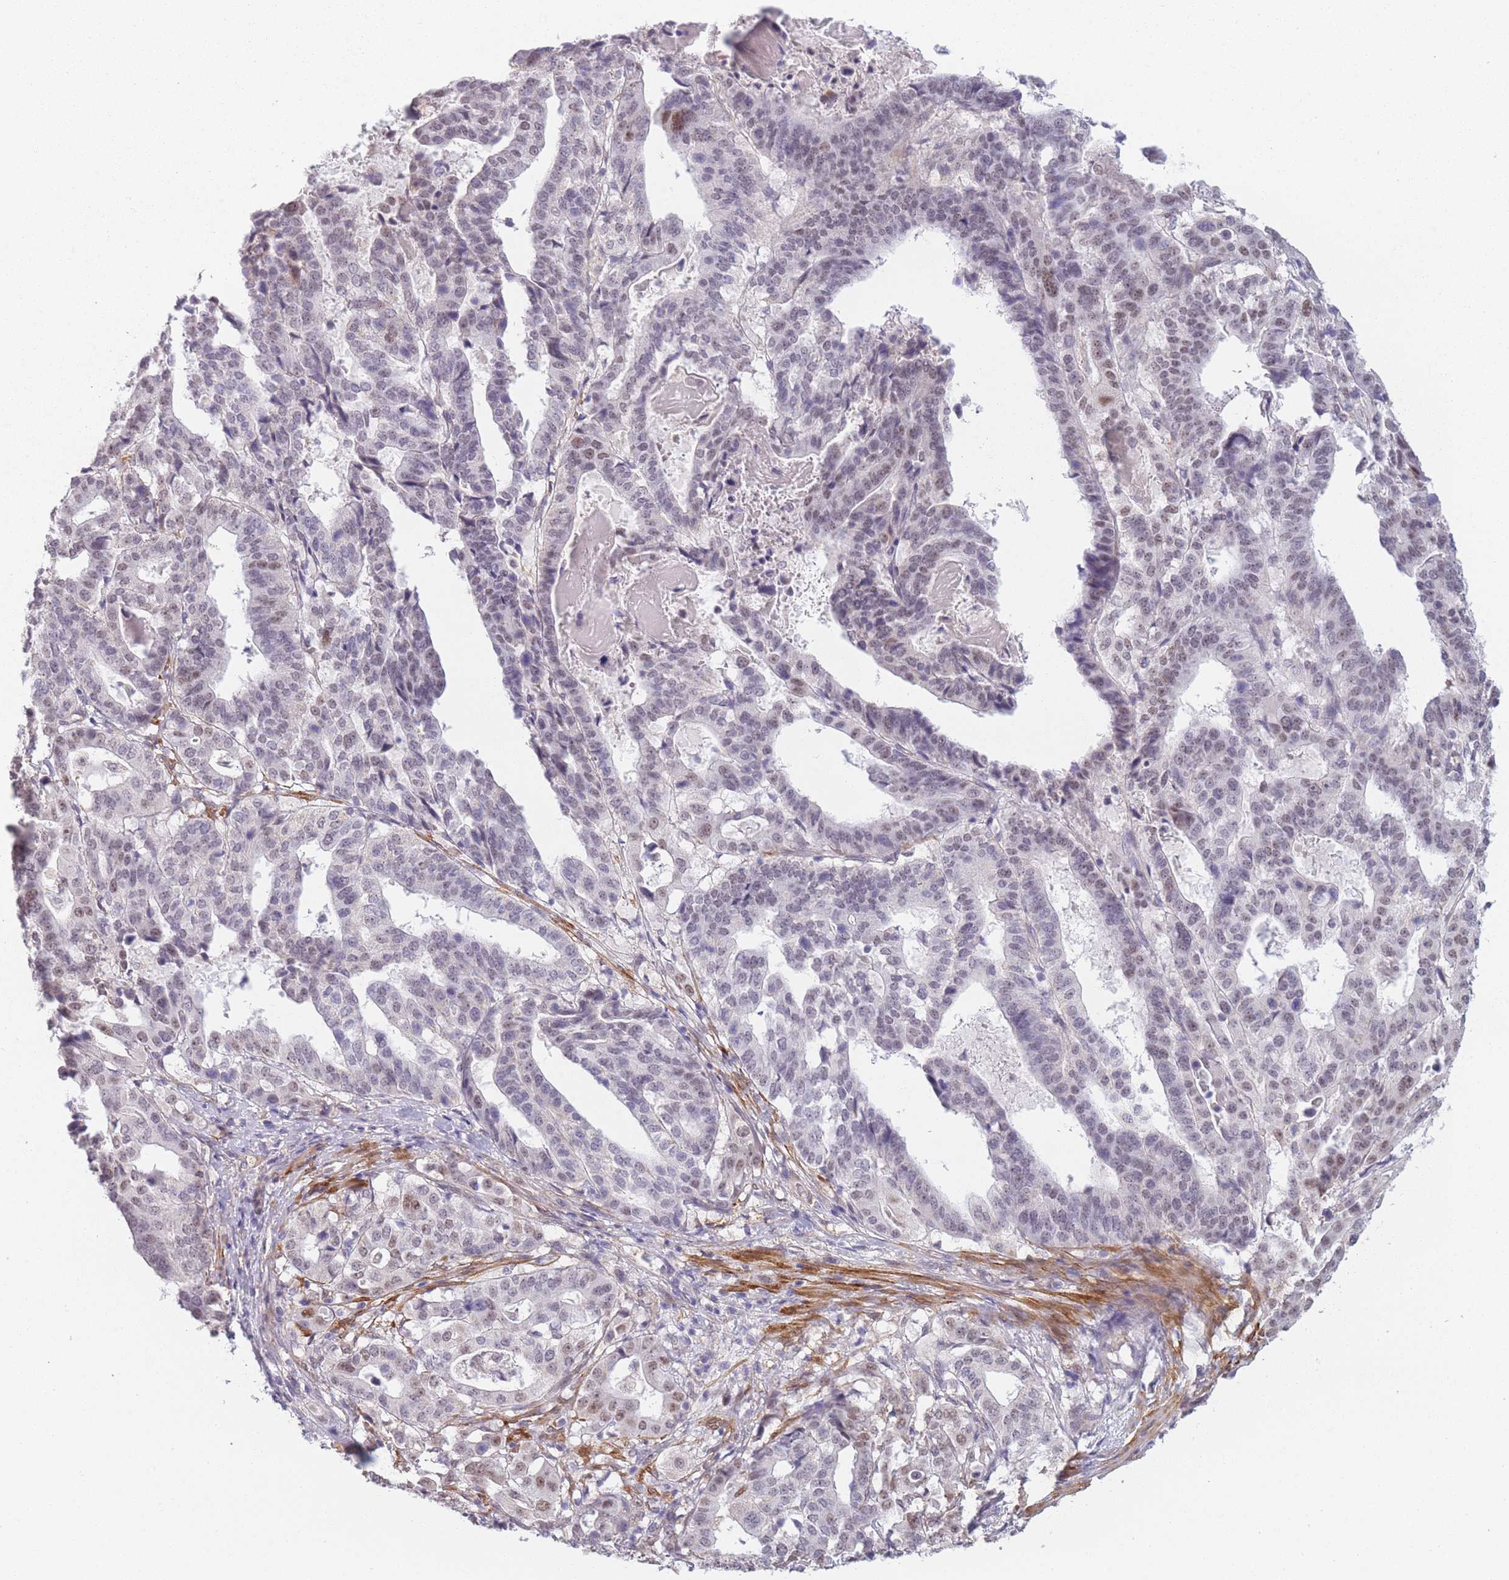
{"staining": {"intensity": "moderate", "quantity": "<25%", "location": "nuclear"}, "tissue": "stomach cancer", "cell_type": "Tumor cells", "image_type": "cancer", "snomed": [{"axis": "morphology", "description": "Adenocarcinoma, NOS"}, {"axis": "topography", "description": "Stomach"}], "caption": "Moderate nuclear staining is appreciated in approximately <25% of tumor cells in stomach adenocarcinoma. The staining was performed using DAB to visualize the protein expression in brown, while the nuclei were stained in blue with hematoxylin (Magnification: 20x).", "gene": "SIN3B", "patient": {"sex": "male", "age": 48}}